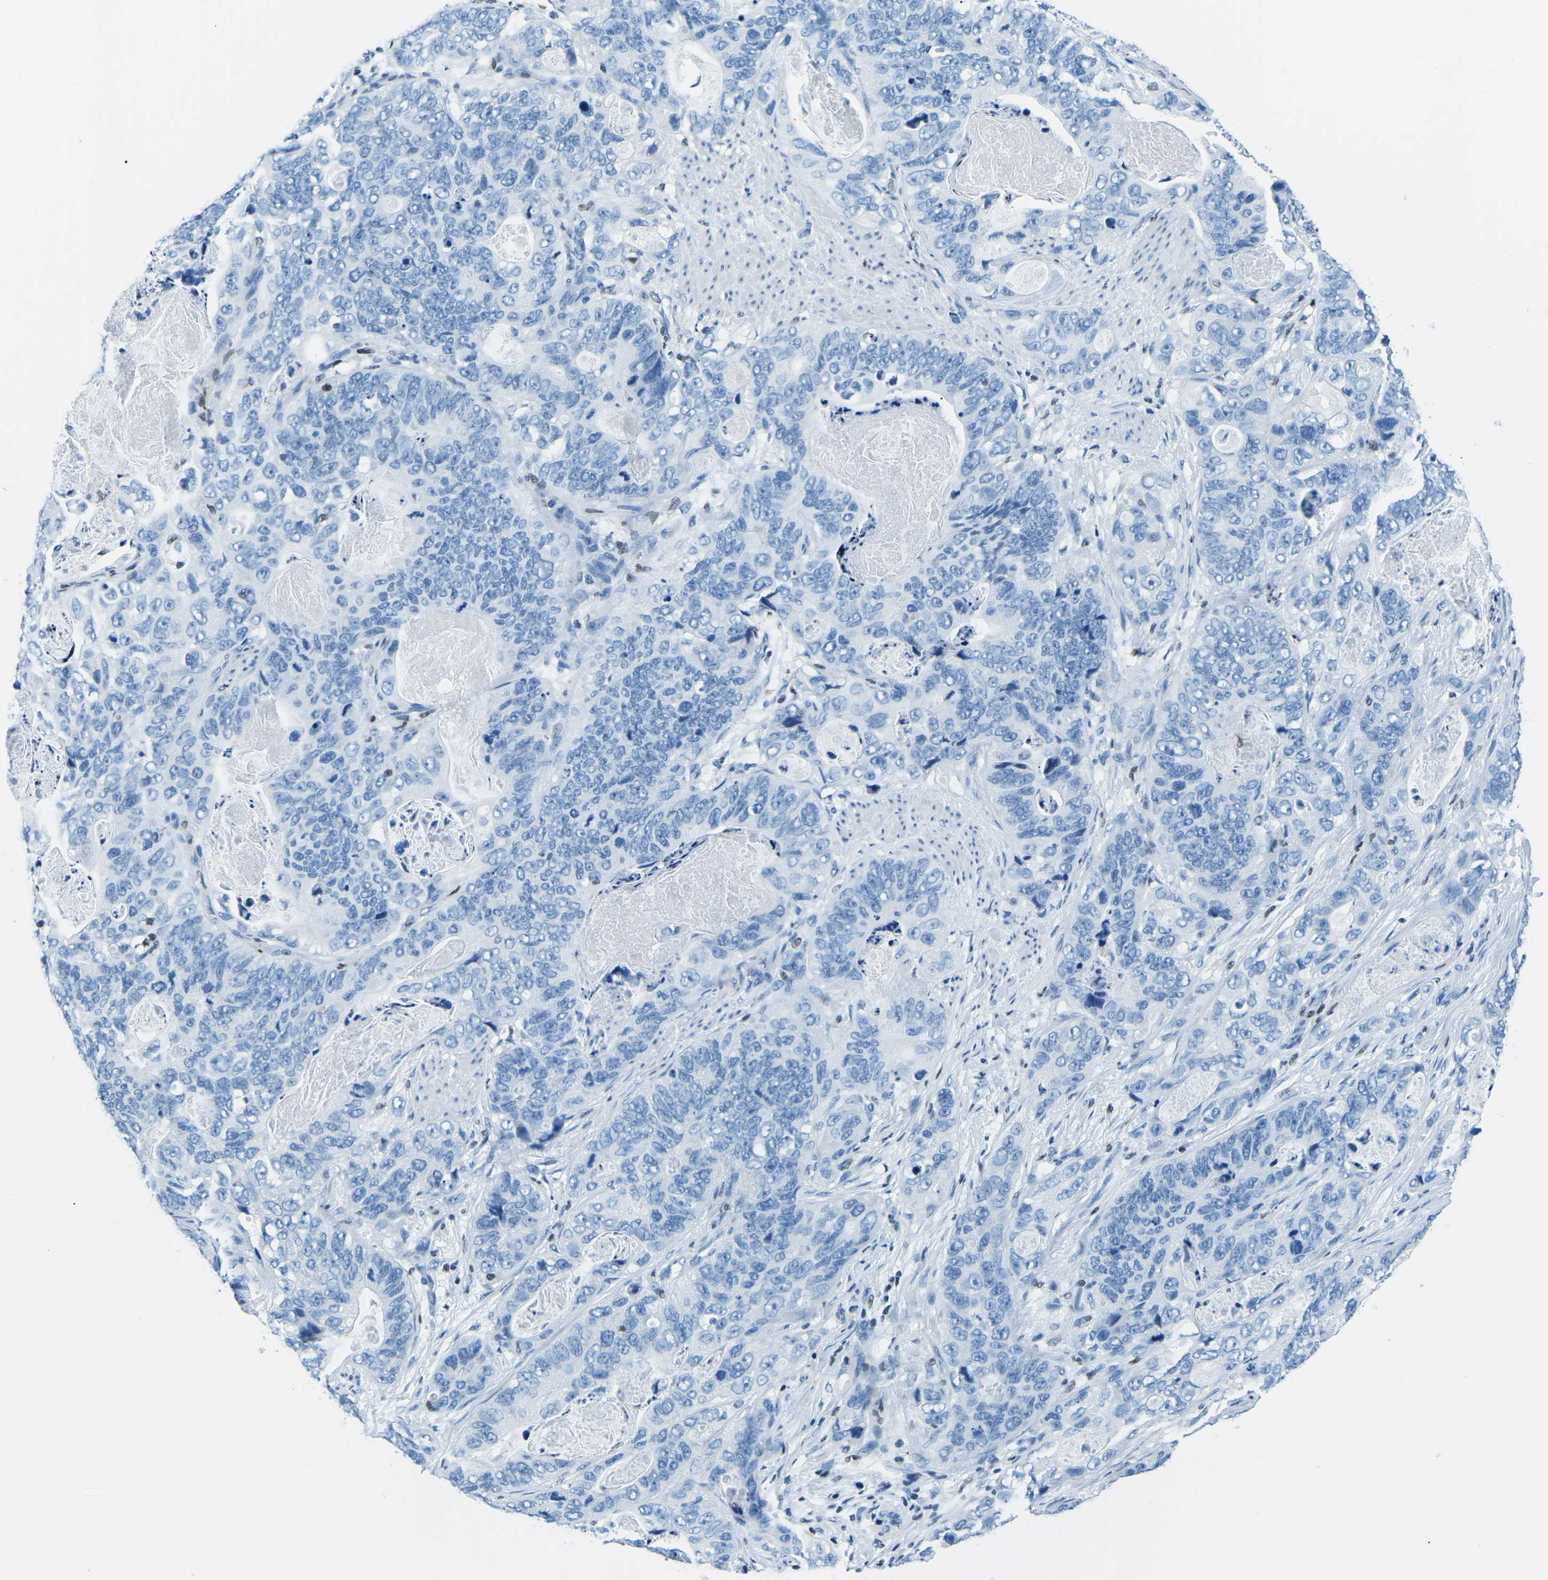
{"staining": {"intensity": "negative", "quantity": "none", "location": "none"}, "tissue": "stomach cancer", "cell_type": "Tumor cells", "image_type": "cancer", "snomed": [{"axis": "morphology", "description": "Adenocarcinoma, NOS"}, {"axis": "topography", "description": "Stomach"}], "caption": "This is an immunohistochemistry (IHC) photomicrograph of stomach cancer. There is no staining in tumor cells.", "gene": "CELF2", "patient": {"sex": "female", "age": 89}}